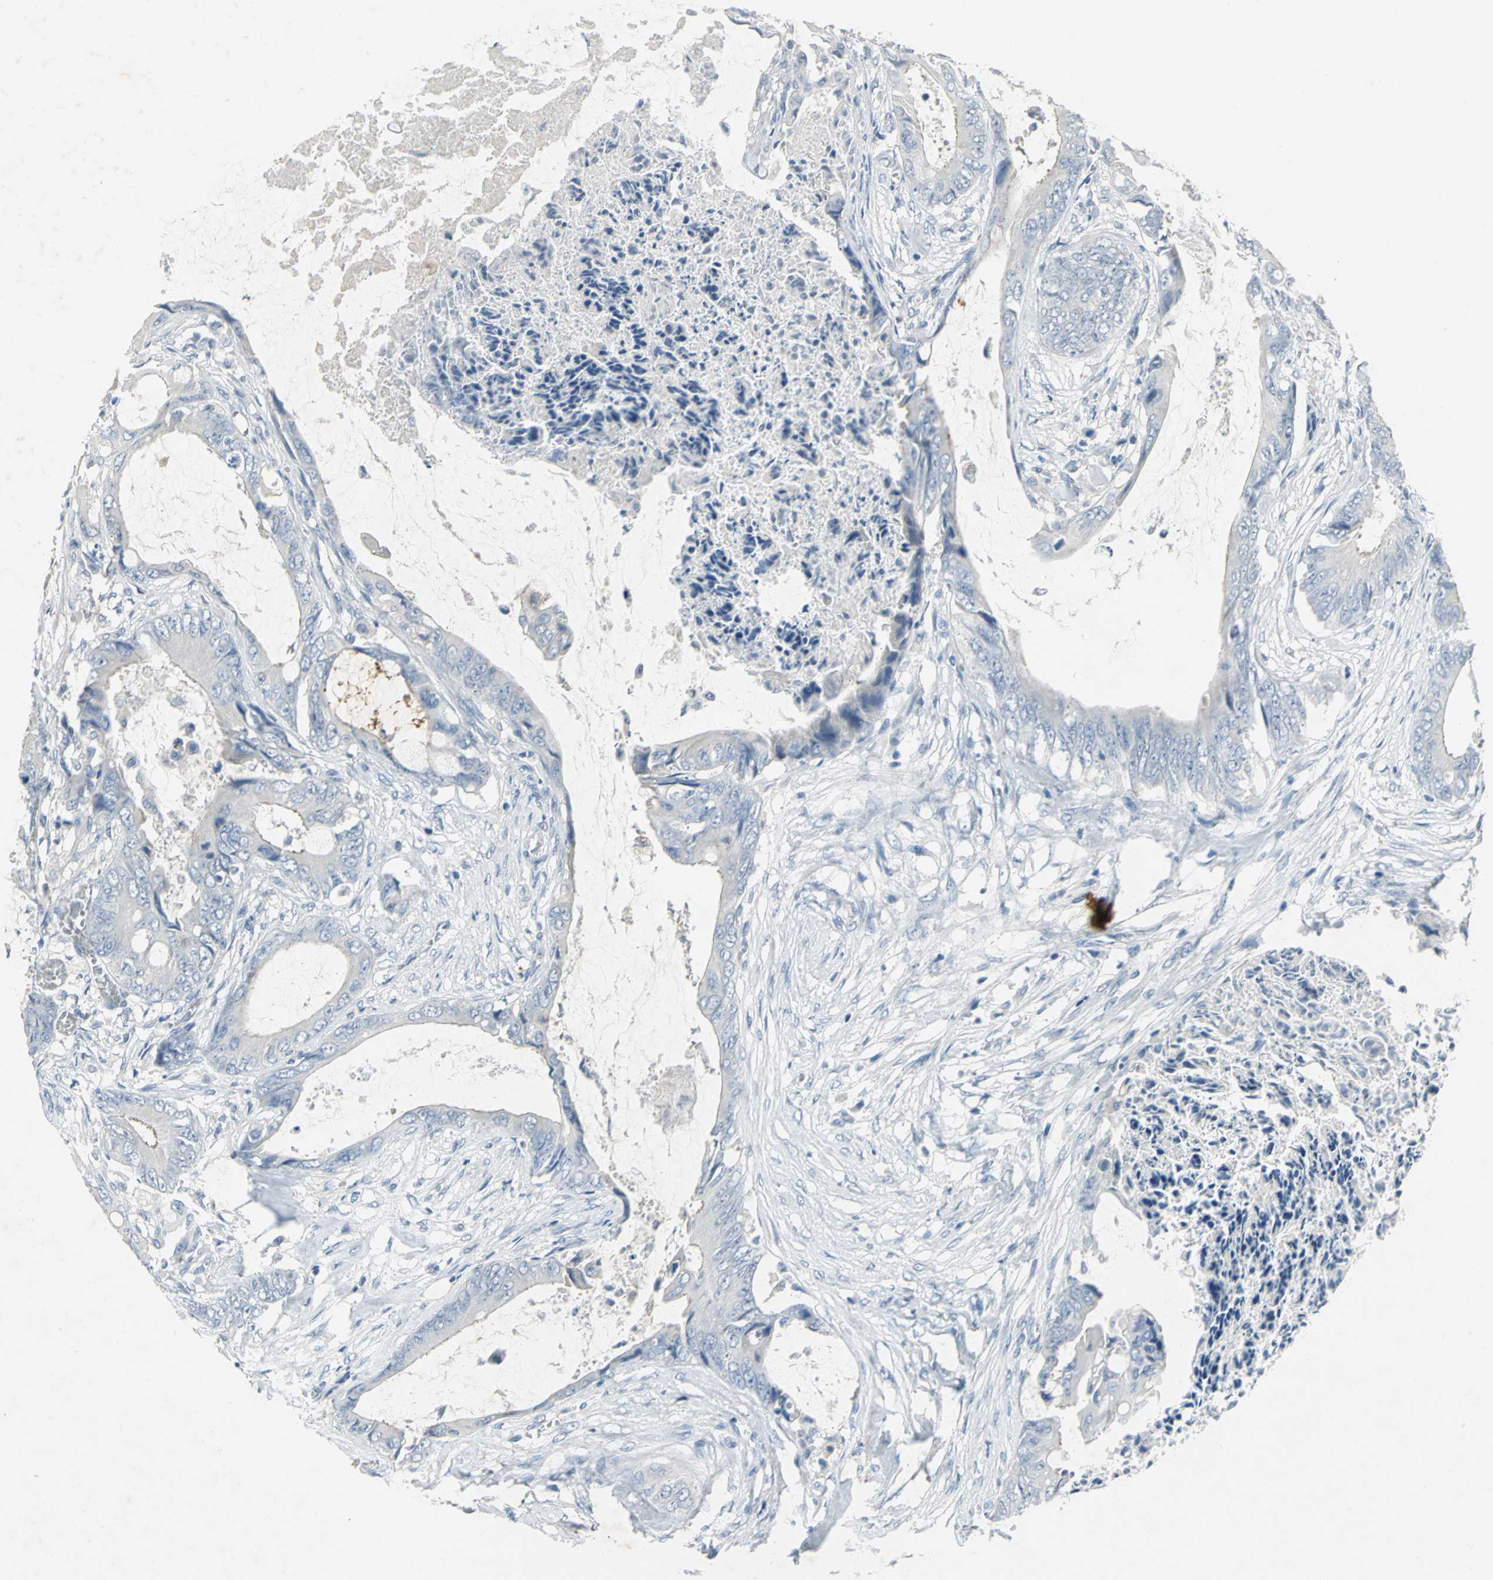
{"staining": {"intensity": "negative", "quantity": "none", "location": "none"}, "tissue": "colorectal cancer", "cell_type": "Tumor cells", "image_type": "cancer", "snomed": [{"axis": "morphology", "description": "Normal tissue, NOS"}, {"axis": "morphology", "description": "Adenocarcinoma, NOS"}, {"axis": "topography", "description": "Rectum"}, {"axis": "topography", "description": "Peripheral nerve tissue"}], "caption": "High magnification brightfield microscopy of colorectal cancer stained with DAB (brown) and counterstained with hematoxylin (blue): tumor cells show no significant staining. The staining is performed using DAB brown chromogen with nuclei counter-stained in using hematoxylin.", "gene": "PTGDS", "patient": {"sex": "female", "age": 77}}